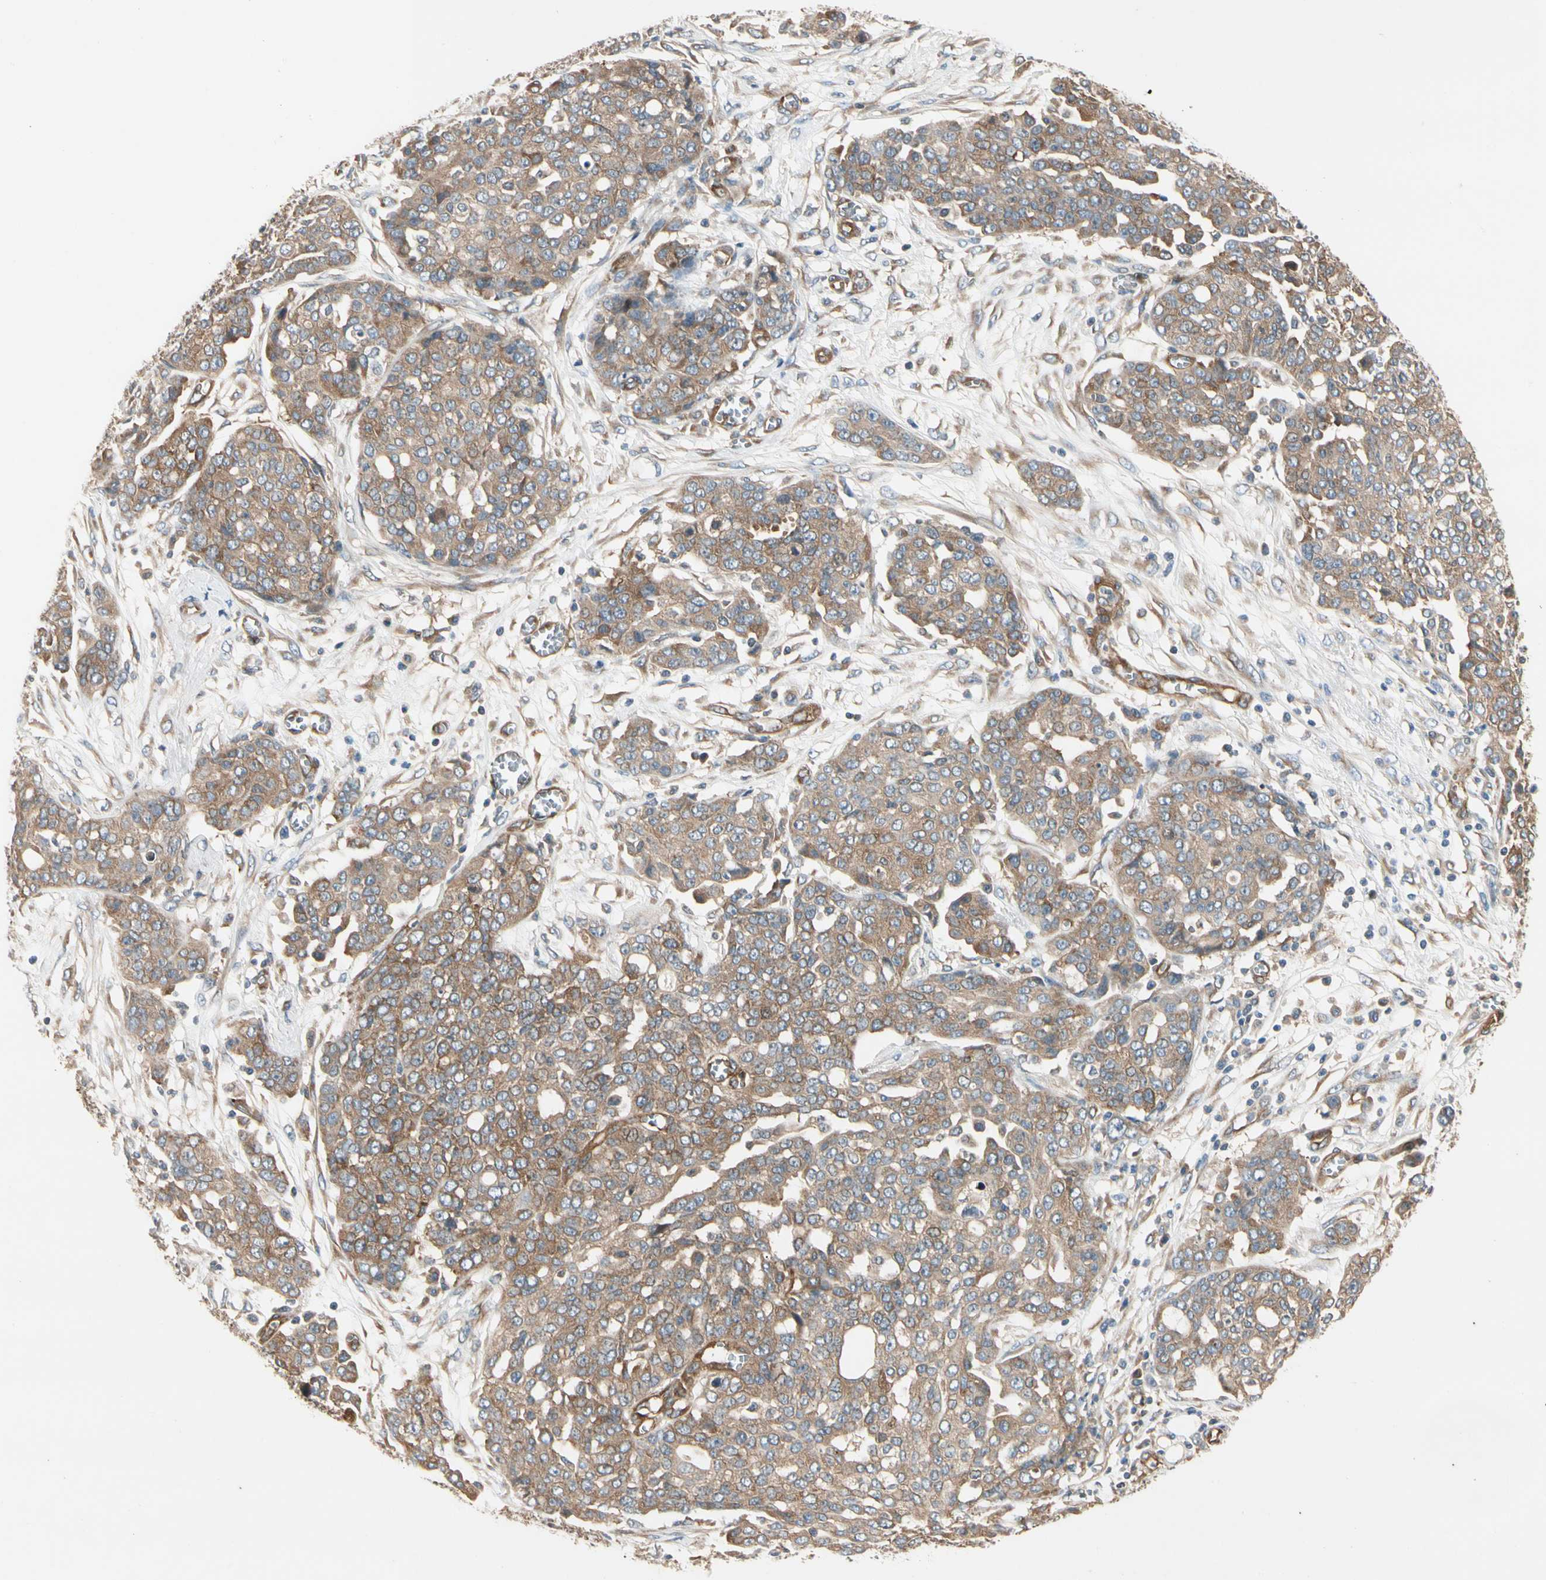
{"staining": {"intensity": "moderate", "quantity": ">75%", "location": "cytoplasmic/membranous"}, "tissue": "ovarian cancer", "cell_type": "Tumor cells", "image_type": "cancer", "snomed": [{"axis": "morphology", "description": "Cystadenocarcinoma, serous, NOS"}, {"axis": "topography", "description": "Soft tissue"}, {"axis": "topography", "description": "Ovary"}], "caption": "This histopathology image displays immunohistochemistry (IHC) staining of ovarian serous cystadenocarcinoma, with medium moderate cytoplasmic/membranous staining in about >75% of tumor cells.", "gene": "ROCK2", "patient": {"sex": "female", "age": 57}}